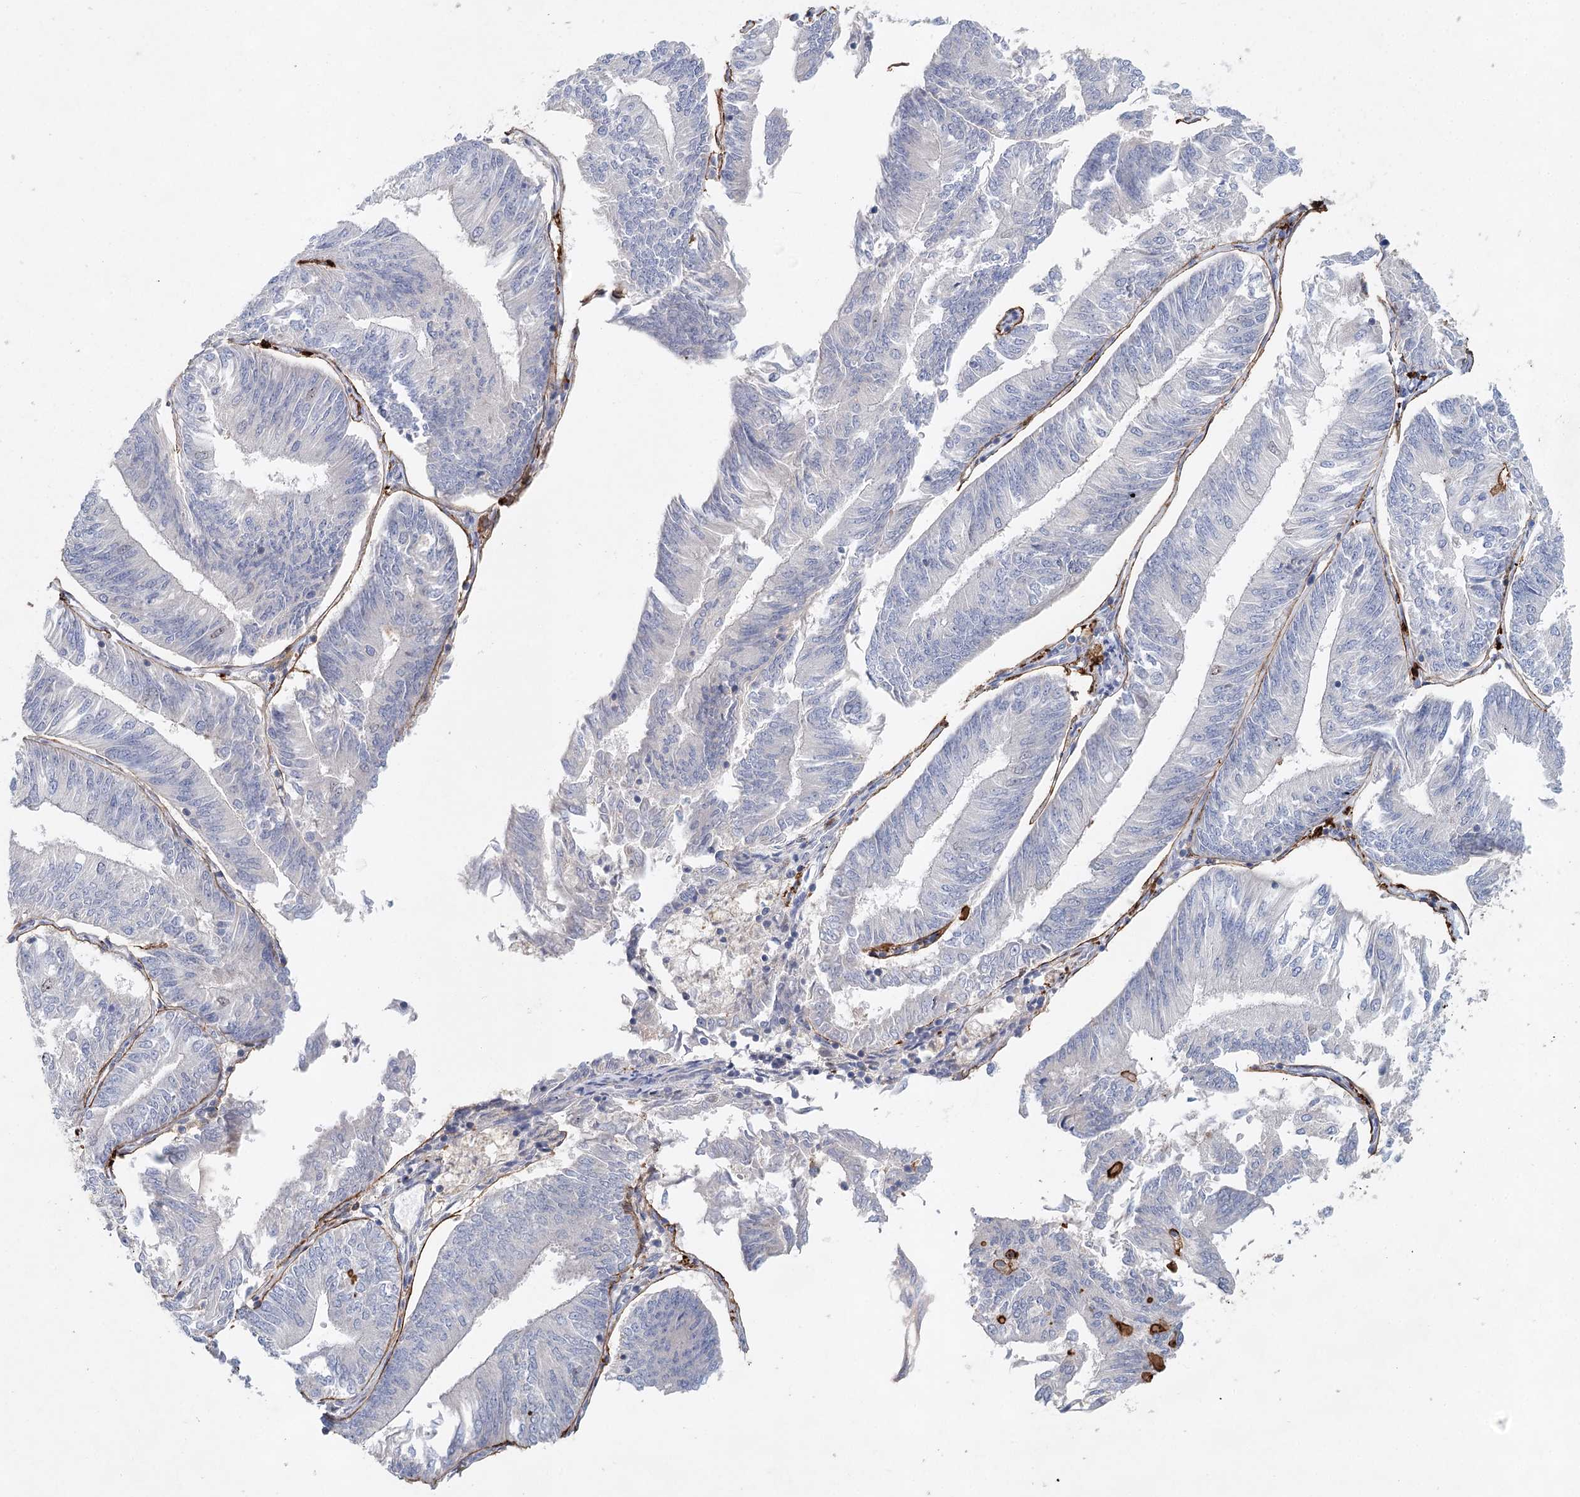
{"staining": {"intensity": "negative", "quantity": "none", "location": "none"}, "tissue": "endometrial cancer", "cell_type": "Tumor cells", "image_type": "cancer", "snomed": [{"axis": "morphology", "description": "Adenocarcinoma, NOS"}, {"axis": "topography", "description": "Endometrium"}], "caption": "Tumor cells show no significant staining in endometrial adenocarcinoma.", "gene": "SLC19A3", "patient": {"sex": "female", "age": 58}}